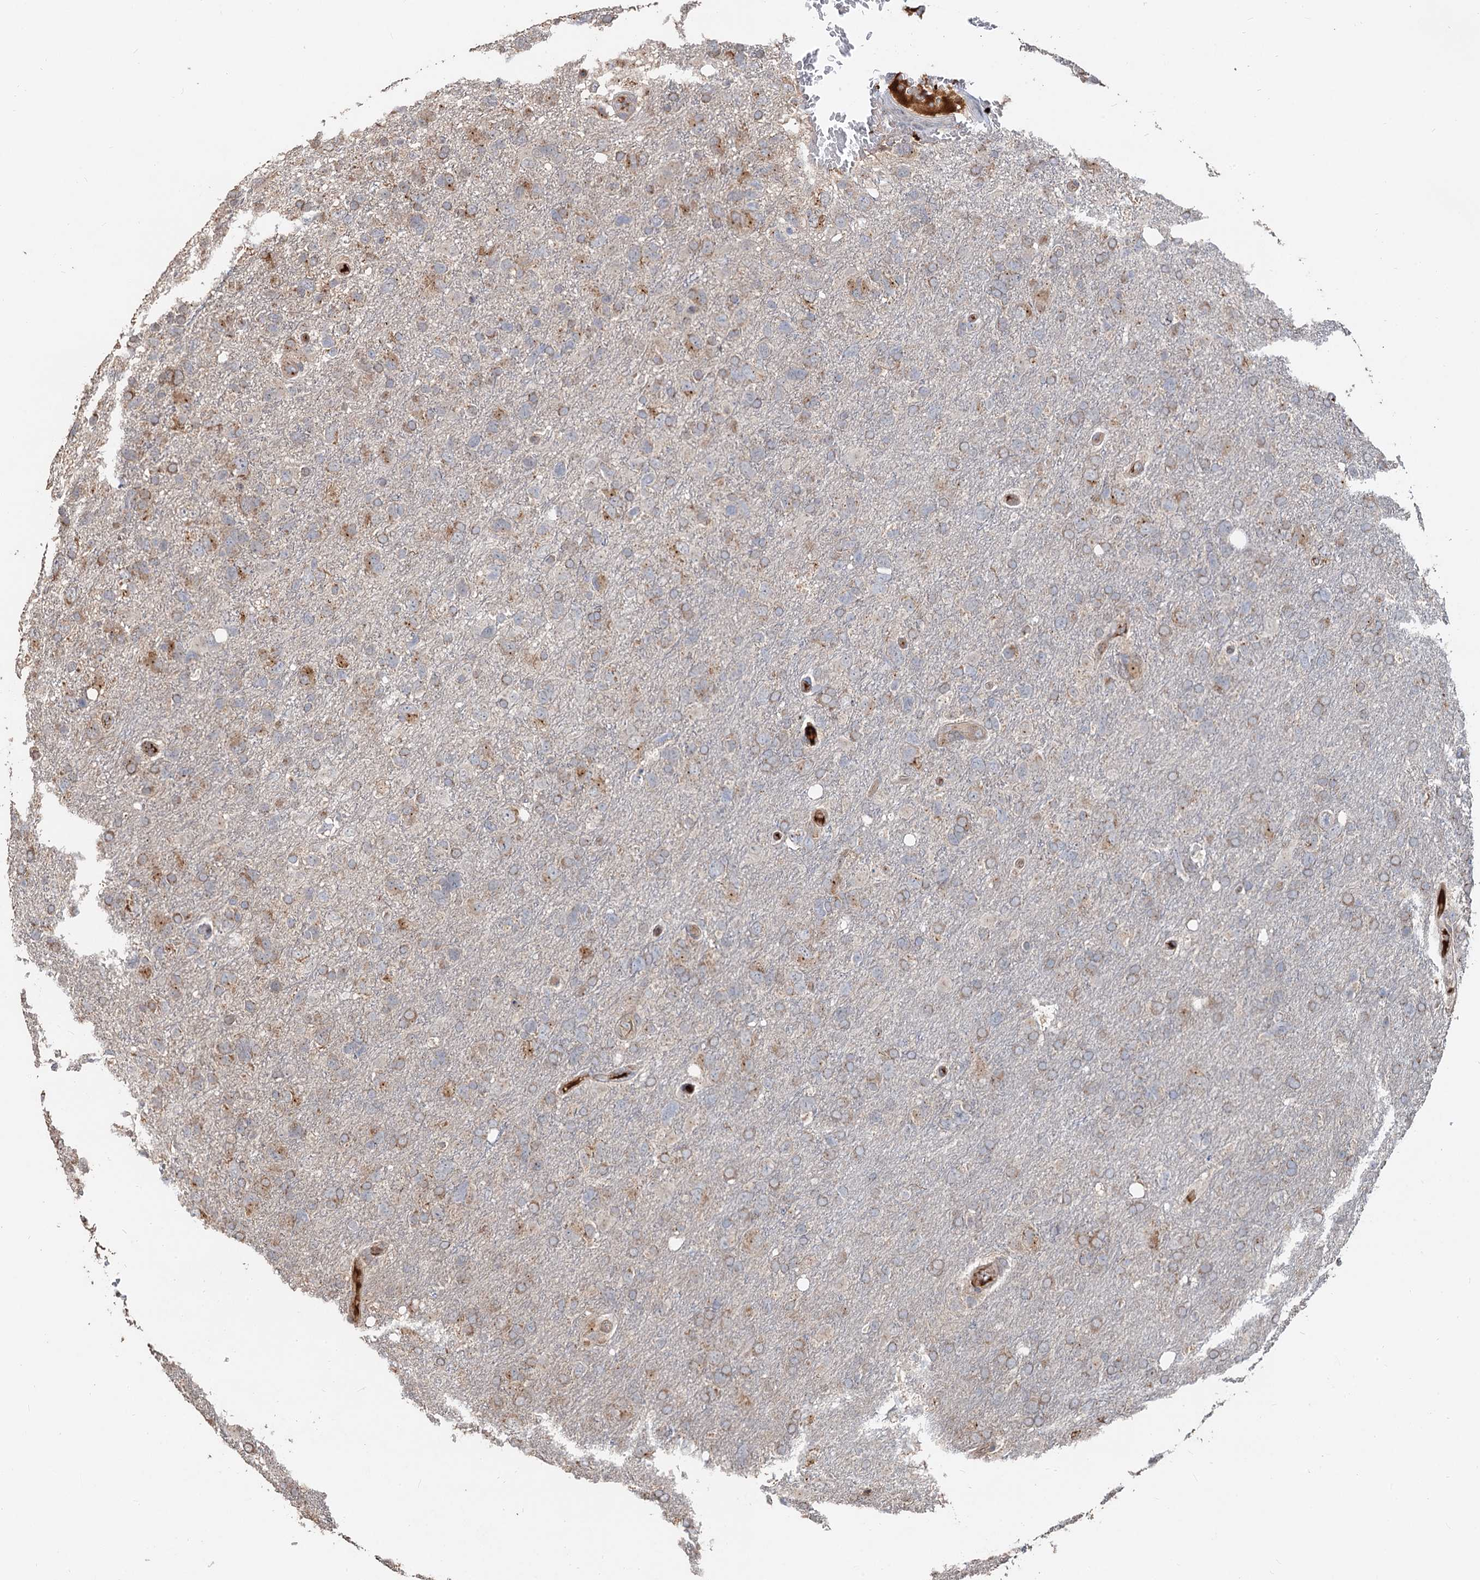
{"staining": {"intensity": "weak", "quantity": "<25%", "location": "cytoplasmic/membranous"}, "tissue": "glioma", "cell_type": "Tumor cells", "image_type": "cancer", "snomed": [{"axis": "morphology", "description": "Glioma, malignant, High grade"}, {"axis": "topography", "description": "Brain"}], "caption": "There is no significant positivity in tumor cells of high-grade glioma (malignant).", "gene": "DEXI", "patient": {"sex": "male", "age": 61}}